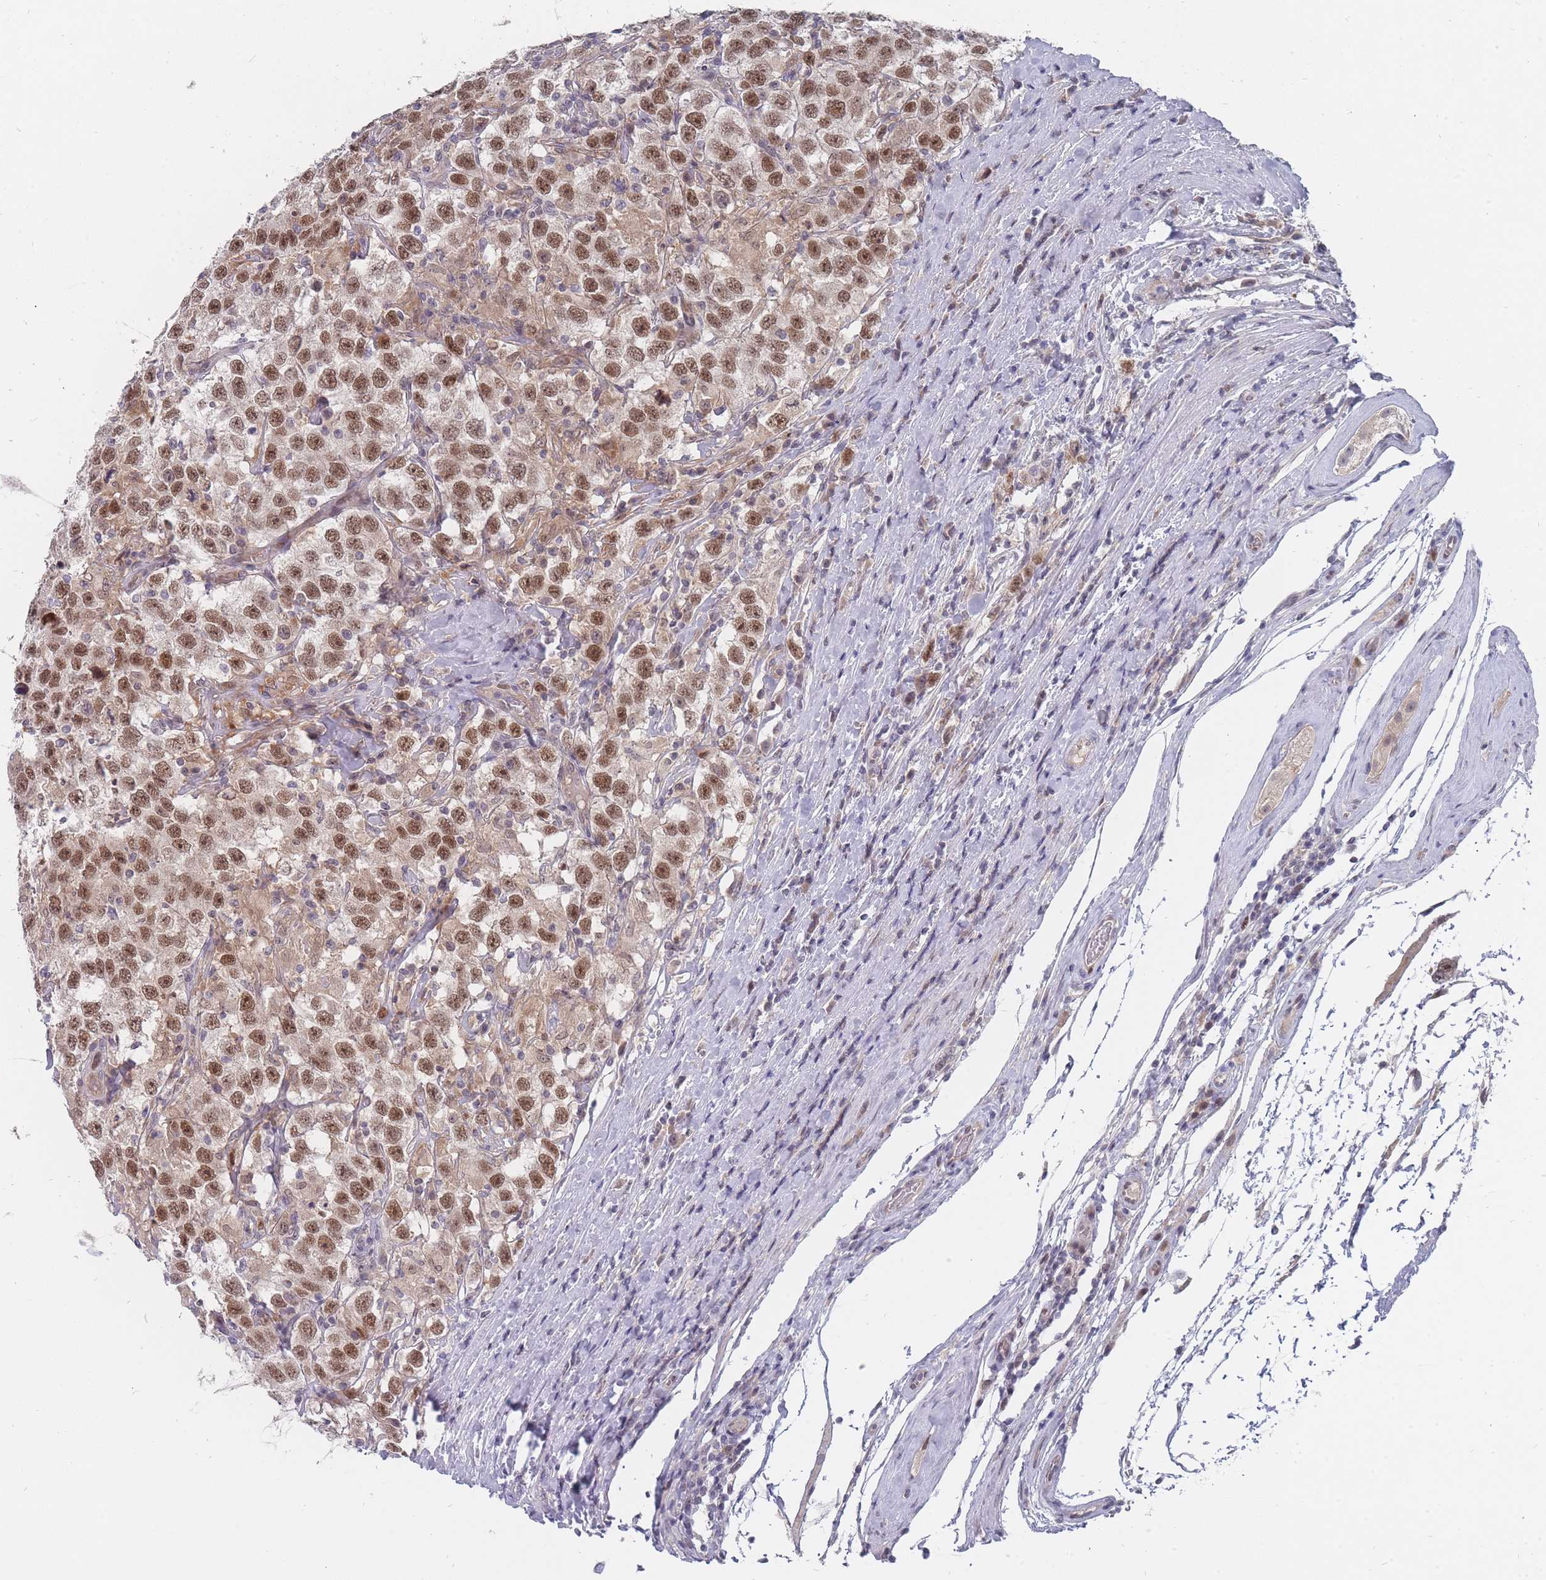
{"staining": {"intensity": "moderate", "quantity": ">75%", "location": "nuclear"}, "tissue": "testis cancer", "cell_type": "Tumor cells", "image_type": "cancer", "snomed": [{"axis": "morphology", "description": "Seminoma, NOS"}, {"axis": "topography", "description": "Testis"}], "caption": "Tumor cells reveal medium levels of moderate nuclear positivity in about >75% of cells in human testis cancer.", "gene": "GINS1", "patient": {"sex": "male", "age": 41}}